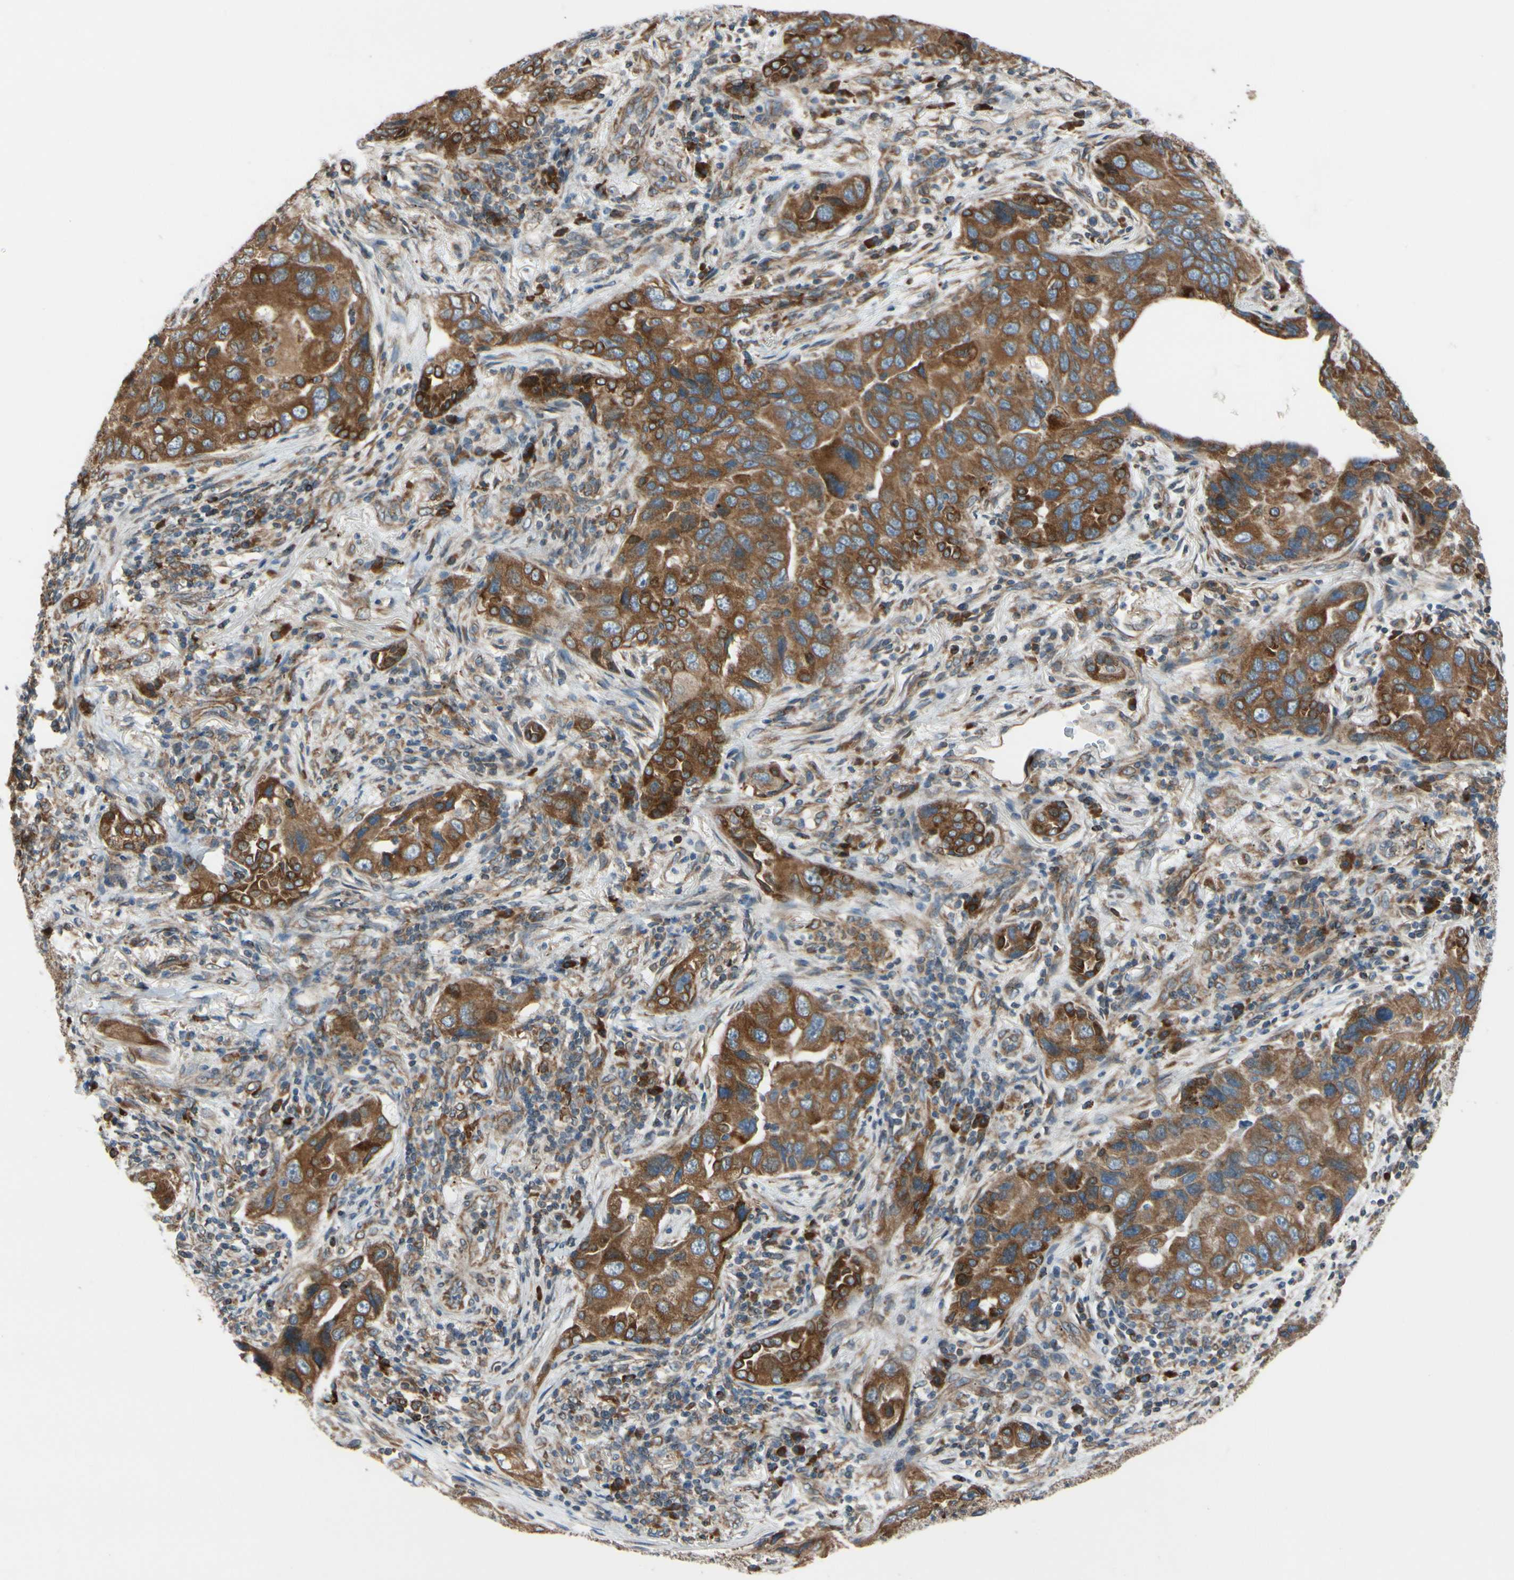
{"staining": {"intensity": "strong", "quantity": ">75%", "location": "cytoplasmic/membranous"}, "tissue": "lung cancer", "cell_type": "Tumor cells", "image_type": "cancer", "snomed": [{"axis": "morphology", "description": "Adenocarcinoma, NOS"}, {"axis": "topography", "description": "Lung"}], "caption": "A high amount of strong cytoplasmic/membranous positivity is present in approximately >75% of tumor cells in lung cancer tissue.", "gene": "CLCC1", "patient": {"sex": "female", "age": 65}}